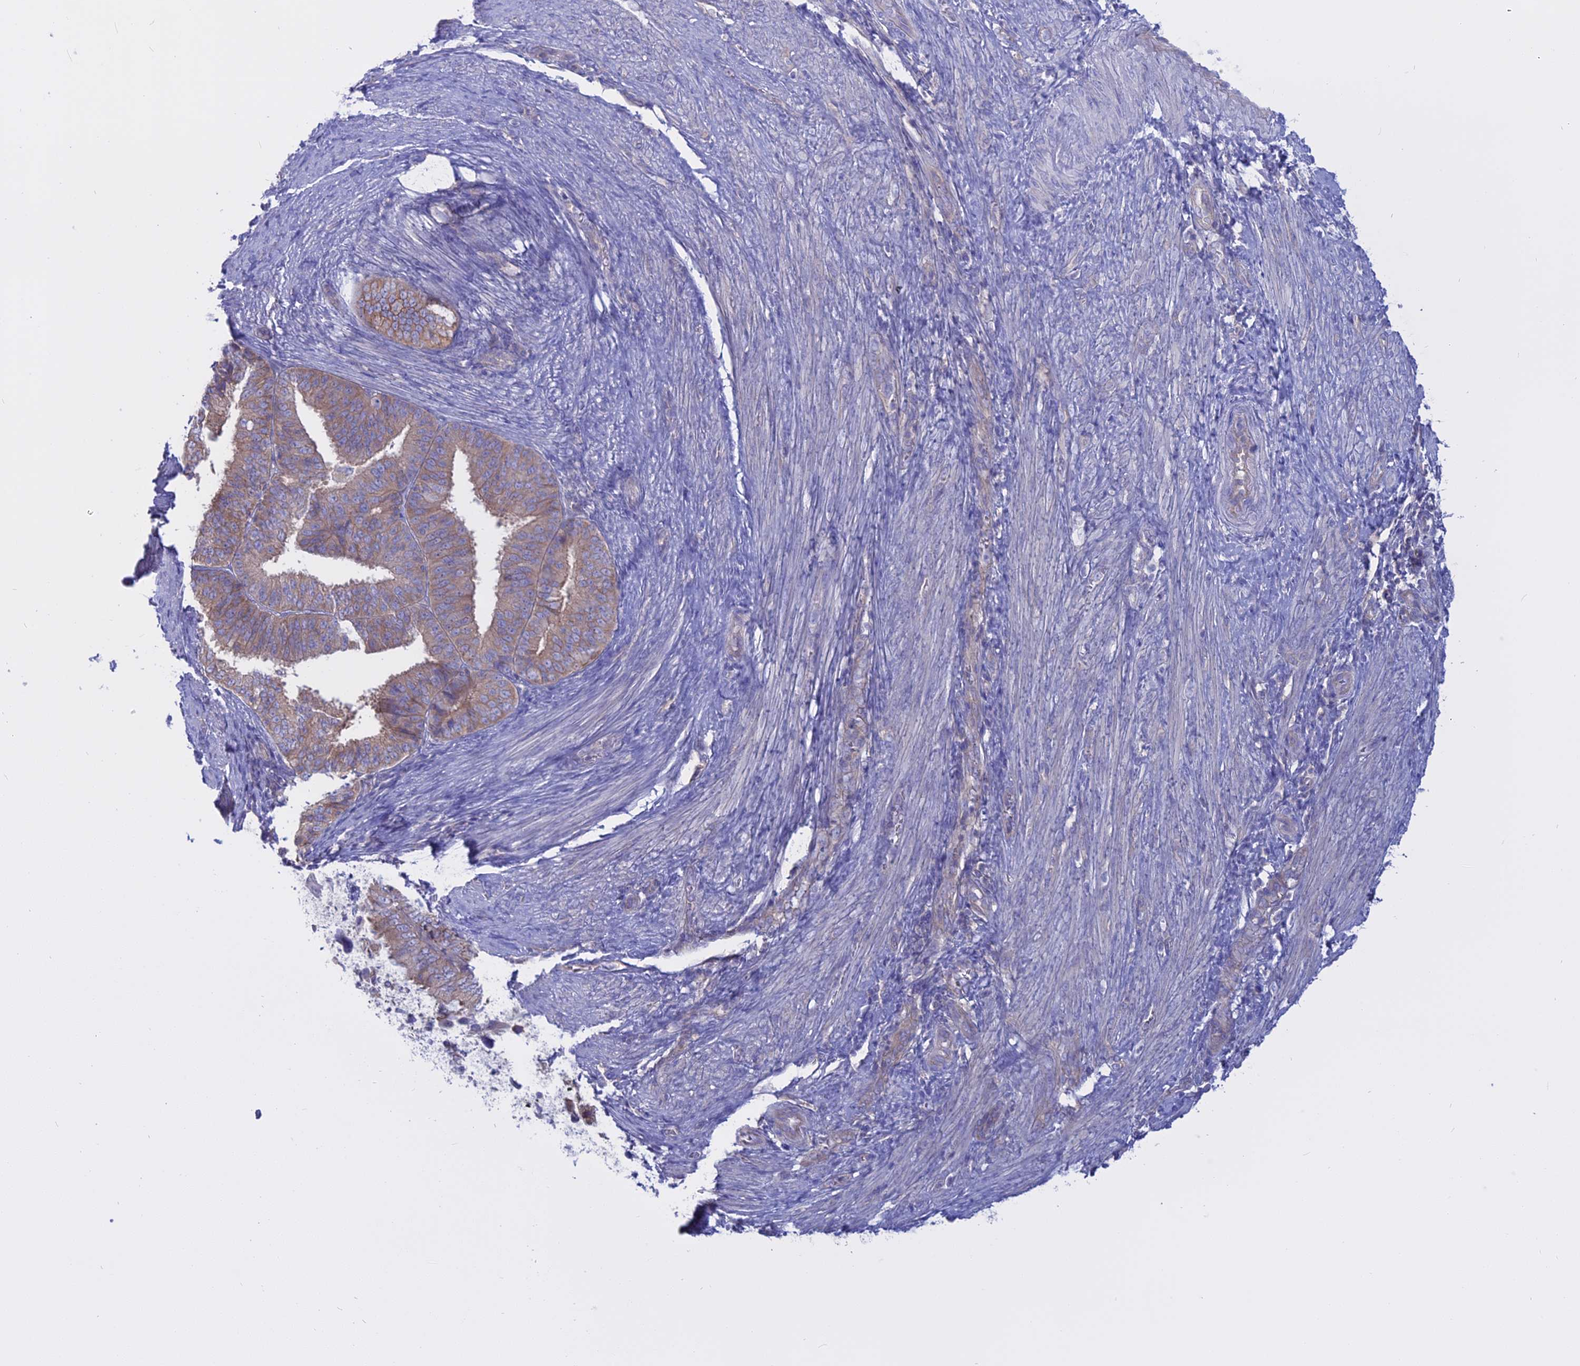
{"staining": {"intensity": "weak", "quantity": ">75%", "location": "cytoplasmic/membranous"}, "tissue": "endometrial cancer", "cell_type": "Tumor cells", "image_type": "cancer", "snomed": [{"axis": "morphology", "description": "Adenocarcinoma, NOS"}, {"axis": "topography", "description": "Endometrium"}], "caption": "Immunohistochemical staining of endometrial adenocarcinoma displays low levels of weak cytoplasmic/membranous protein positivity in about >75% of tumor cells.", "gene": "AHCYL1", "patient": {"sex": "female", "age": 51}}